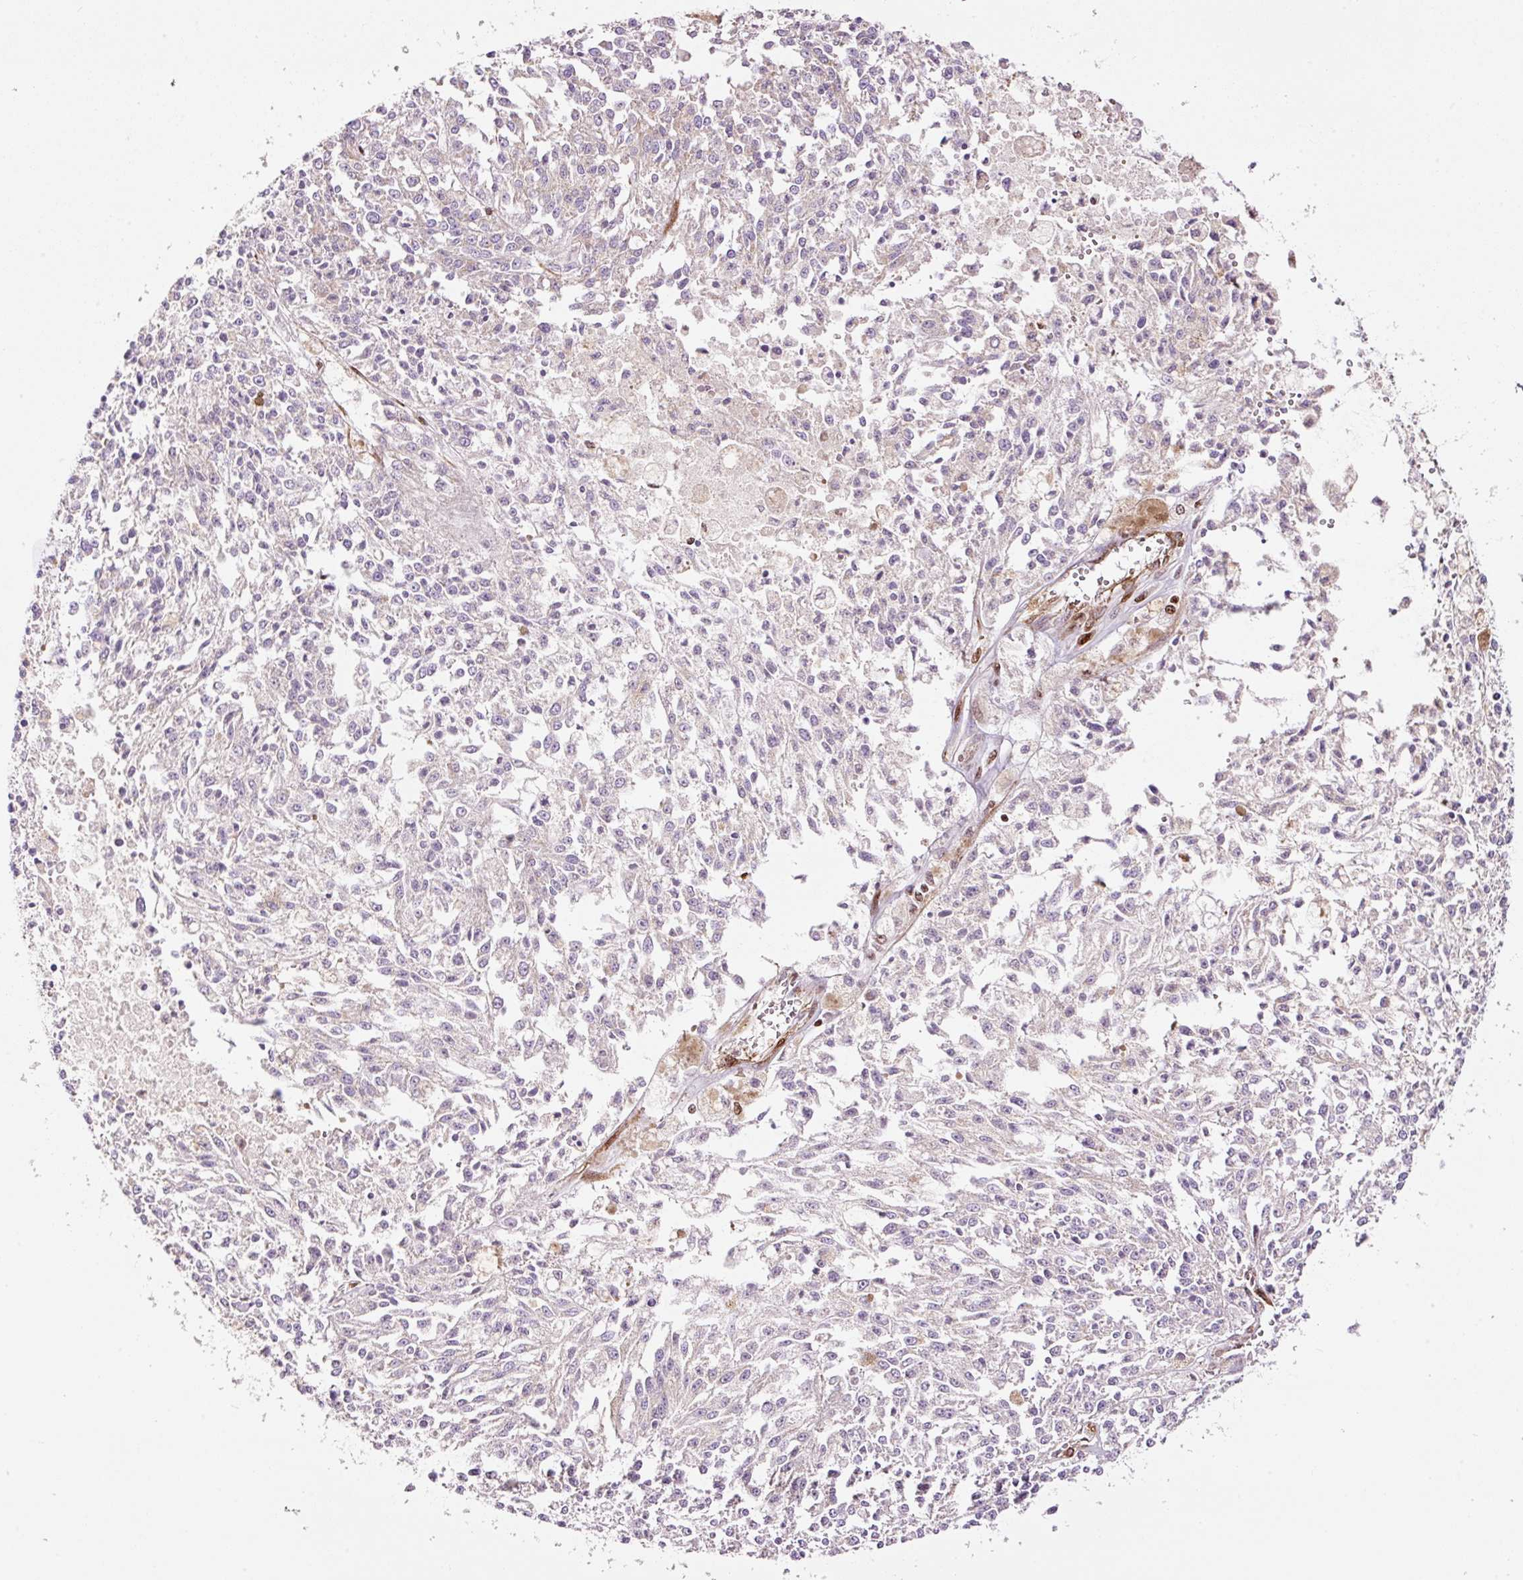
{"staining": {"intensity": "negative", "quantity": "none", "location": "none"}, "tissue": "melanoma", "cell_type": "Tumor cells", "image_type": "cancer", "snomed": [{"axis": "morphology", "description": "Malignant melanoma, NOS"}, {"axis": "topography", "description": "Skin"}], "caption": "Immunohistochemical staining of human melanoma demonstrates no significant positivity in tumor cells.", "gene": "TMEM8B", "patient": {"sex": "female", "age": 64}}